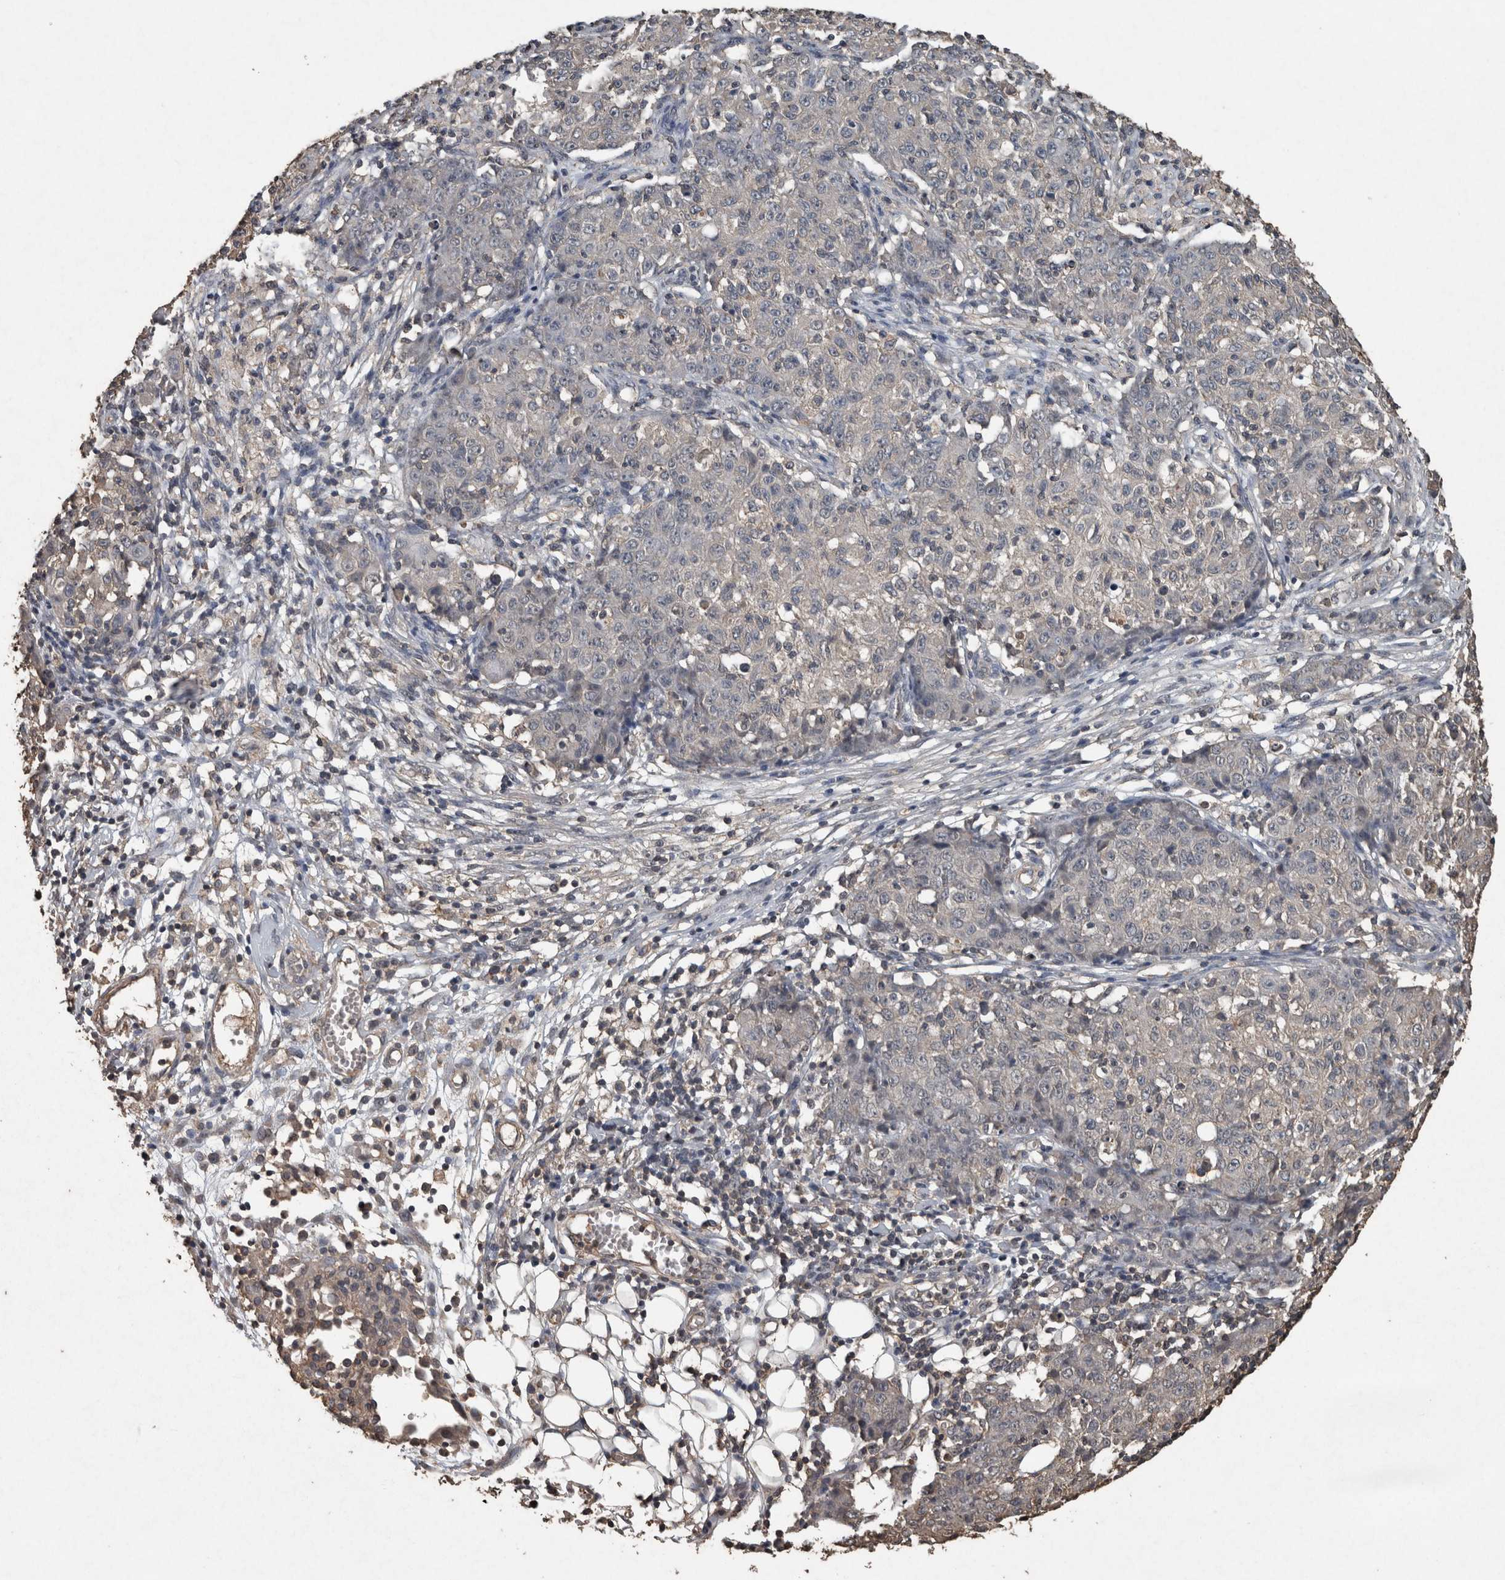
{"staining": {"intensity": "negative", "quantity": "none", "location": "none"}, "tissue": "ovarian cancer", "cell_type": "Tumor cells", "image_type": "cancer", "snomed": [{"axis": "morphology", "description": "Carcinoma, endometroid"}, {"axis": "topography", "description": "Ovary"}], "caption": "Immunohistochemical staining of human ovarian endometroid carcinoma shows no significant staining in tumor cells. The staining is performed using DAB (3,3'-diaminobenzidine) brown chromogen with nuclei counter-stained in using hematoxylin.", "gene": "FGFRL1", "patient": {"sex": "female", "age": 42}}